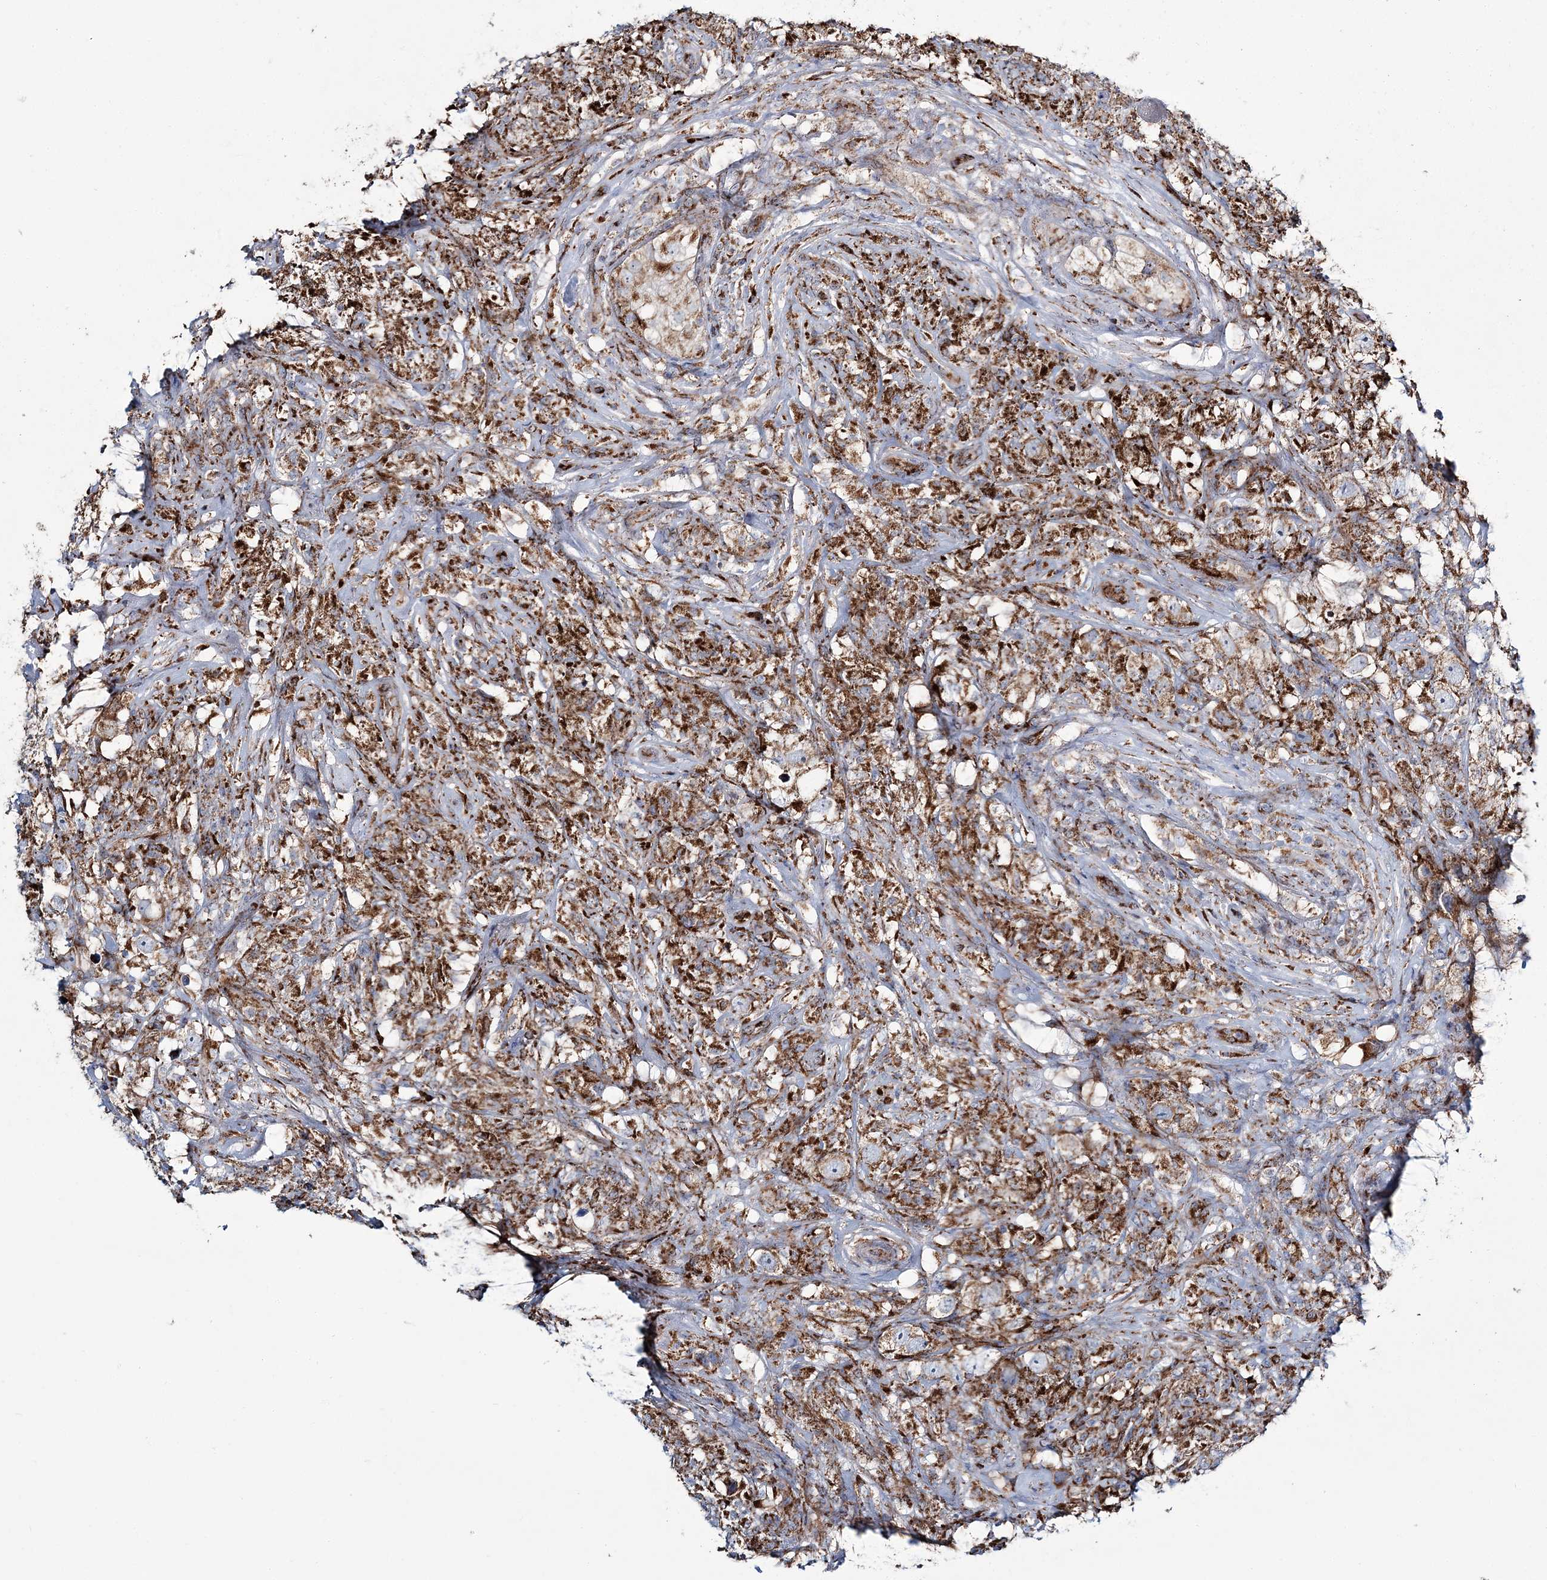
{"staining": {"intensity": "moderate", "quantity": ">75%", "location": "cytoplasmic/membranous"}, "tissue": "testis cancer", "cell_type": "Tumor cells", "image_type": "cancer", "snomed": [{"axis": "morphology", "description": "Seminoma, NOS"}, {"axis": "topography", "description": "Testis"}], "caption": "Brown immunohistochemical staining in testis seminoma exhibits moderate cytoplasmic/membranous expression in approximately >75% of tumor cells.", "gene": "ARHGAP6", "patient": {"sex": "male", "age": 49}}